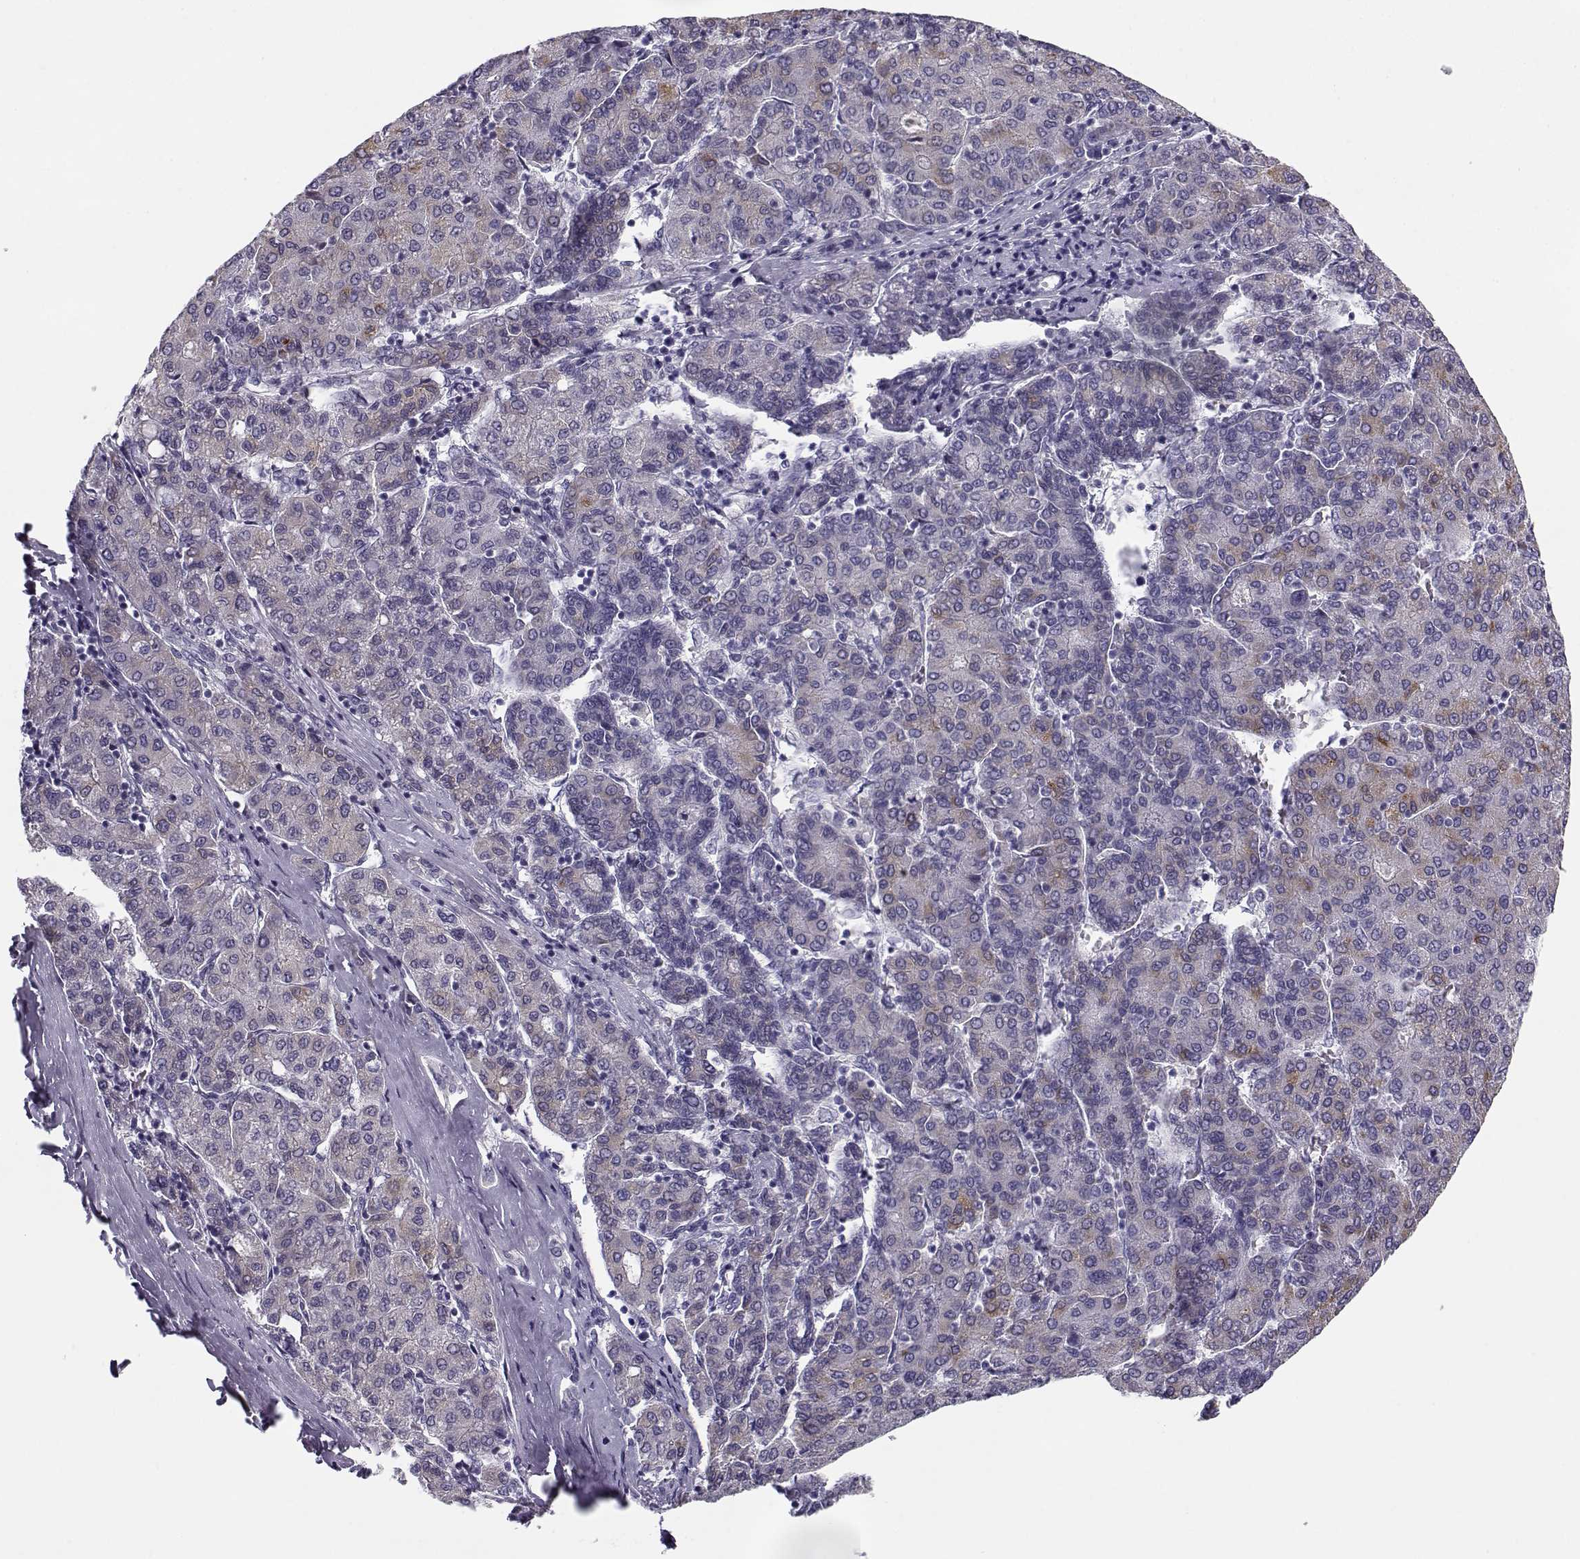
{"staining": {"intensity": "moderate", "quantity": "<25%", "location": "cytoplasmic/membranous"}, "tissue": "liver cancer", "cell_type": "Tumor cells", "image_type": "cancer", "snomed": [{"axis": "morphology", "description": "Carcinoma, Hepatocellular, NOS"}, {"axis": "topography", "description": "Liver"}], "caption": "A brown stain highlights moderate cytoplasmic/membranous staining of a protein in human liver cancer tumor cells.", "gene": "CREB3L3", "patient": {"sex": "male", "age": 65}}